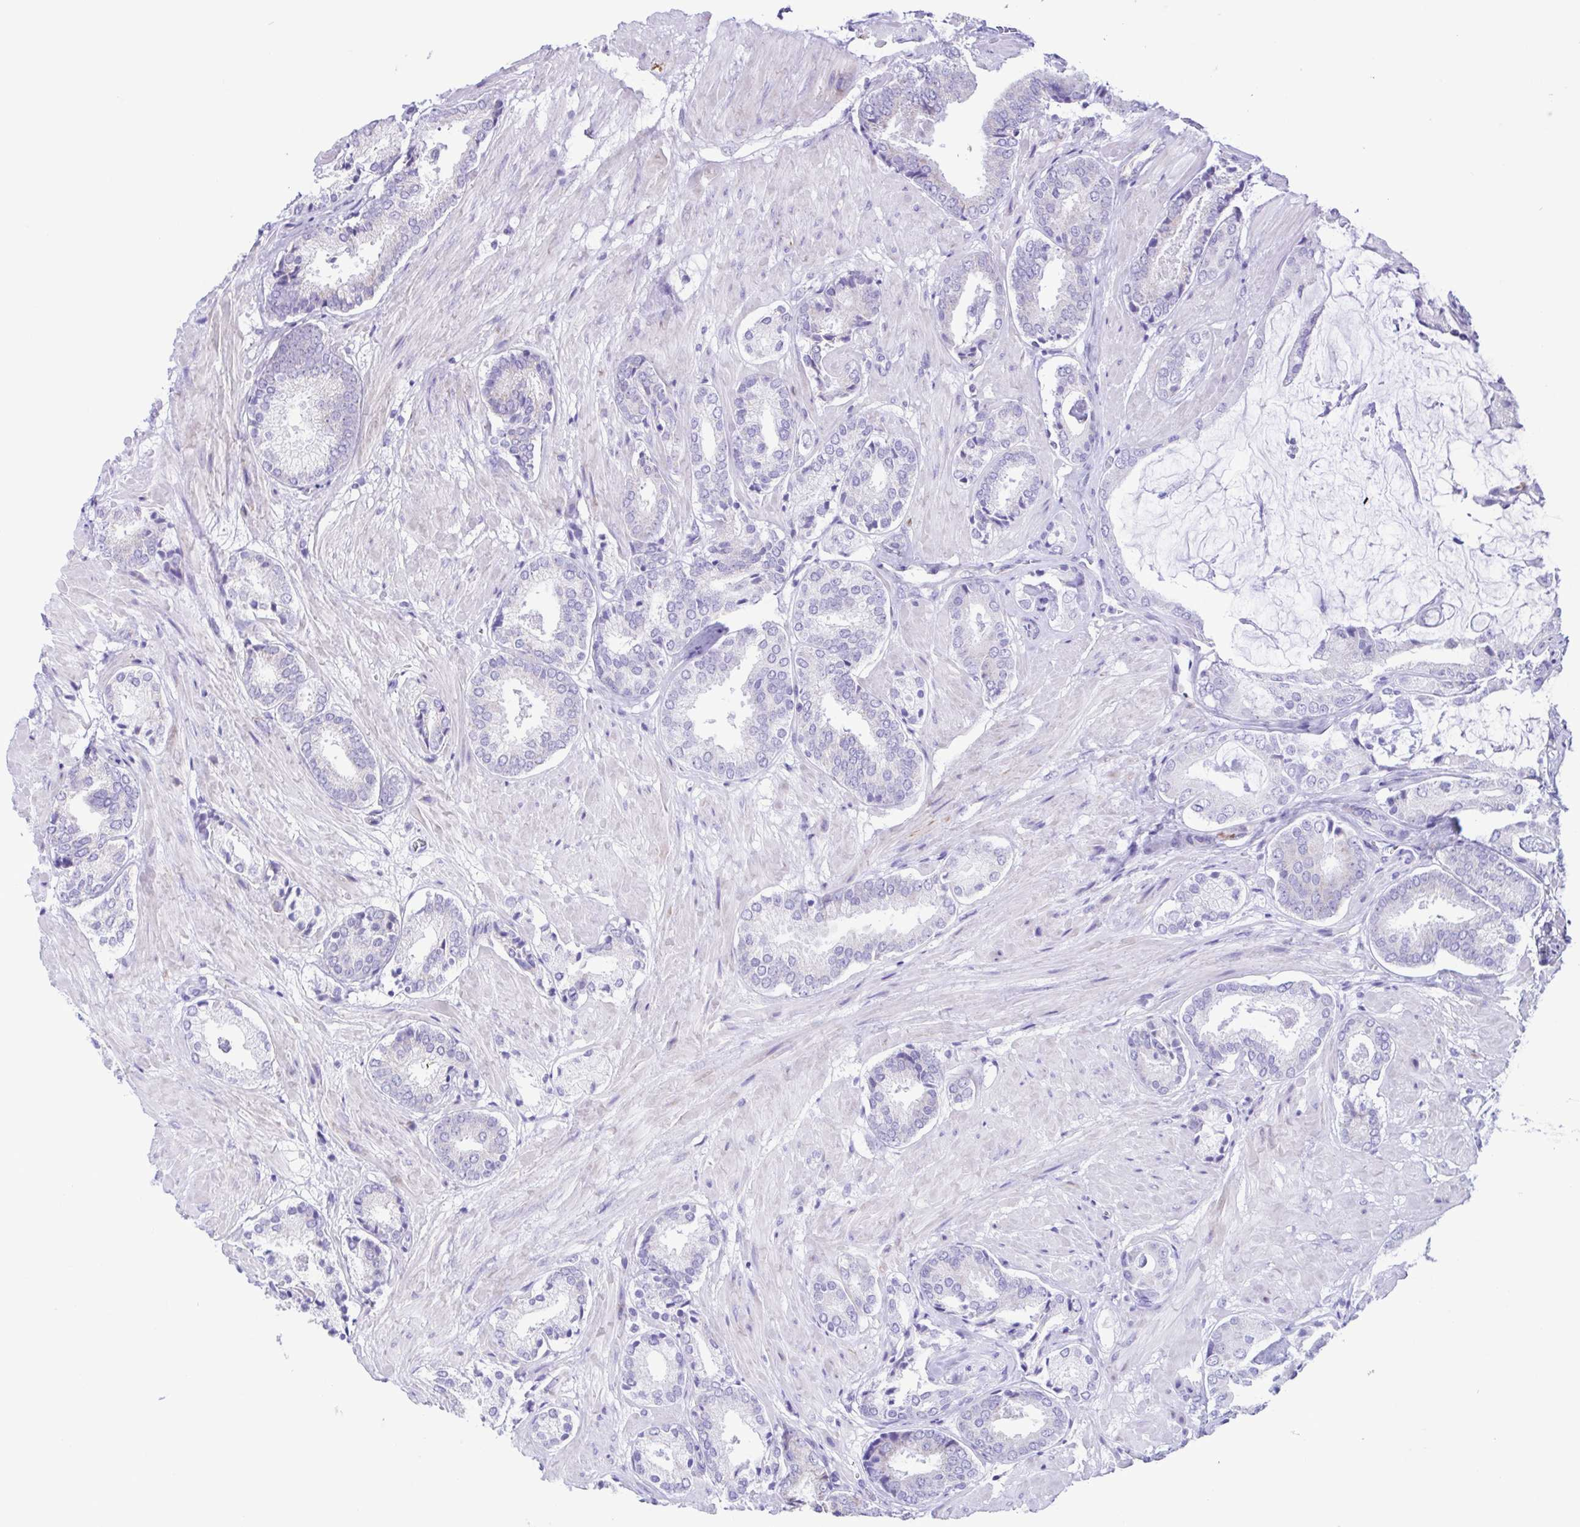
{"staining": {"intensity": "negative", "quantity": "none", "location": "none"}, "tissue": "prostate cancer", "cell_type": "Tumor cells", "image_type": "cancer", "snomed": [{"axis": "morphology", "description": "Adenocarcinoma, High grade"}, {"axis": "topography", "description": "Prostate"}], "caption": "Tumor cells are negative for brown protein staining in high-grade adenocarcinoma (prostate).", "gene": "ACTRT3", "patient": {"sex": "male", "age": 56}}